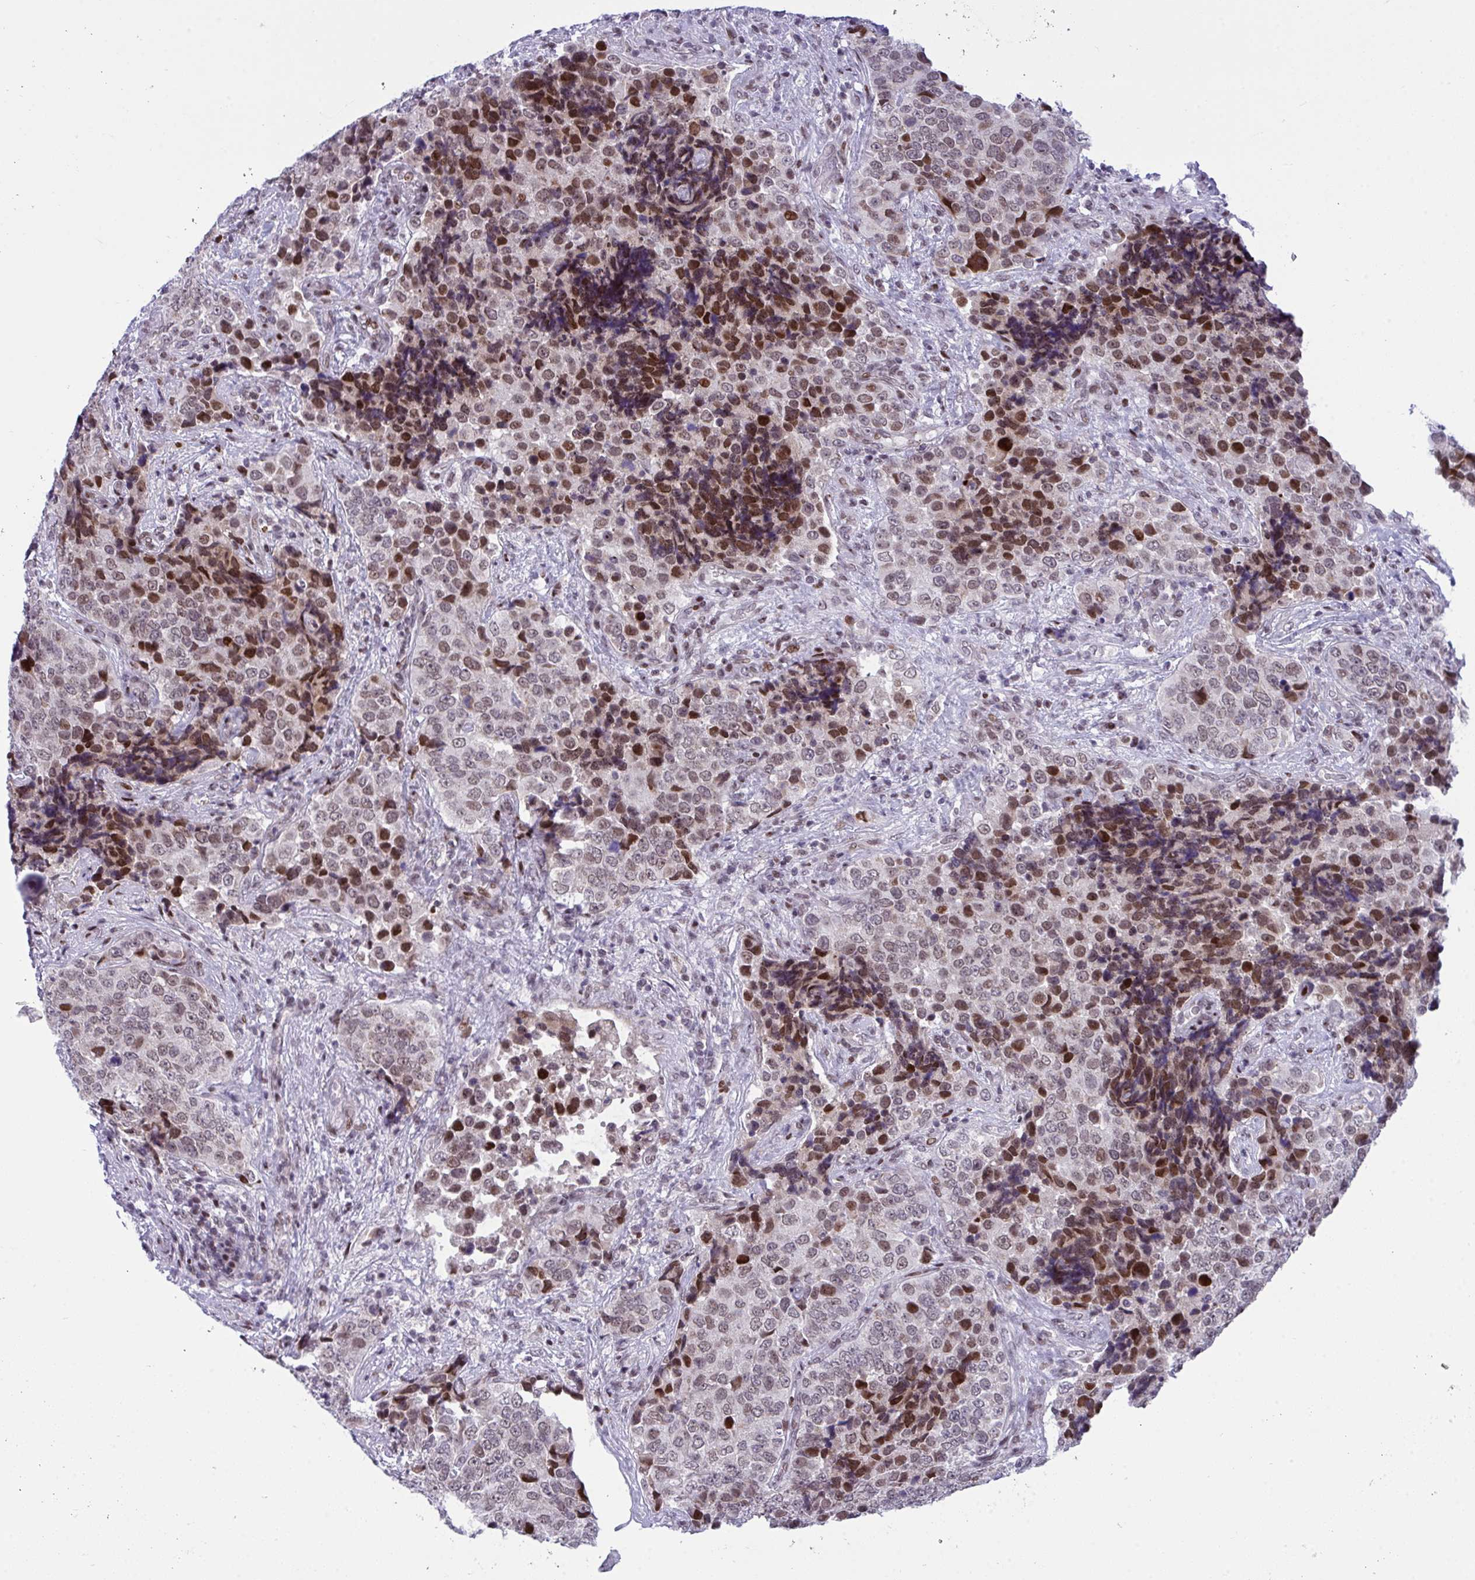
{"staining": {"intensity": "strong", "quantity": "<25%", "location": "nuclear"}, "tissue": "urothelial cancer", "cell_type": "Tumor cells", "image_type": "cancer", "snomed": [{"axis": "morphology", "description": "Urothelial carcinoma, NOS"}, {"axis": "topography", "description": "Urinary bladder"}], "caption": "Immunohistochemistry micrograph of neoplastic tissue: urothelial cancer stained using IHC exhibits medium levels of strong protein expression localized specifically in the nuclear of tumor cells, appearing as a nuclear brown color.", "gene": "ZFHX3", "patient": {"sex": "male", "age": 52}}